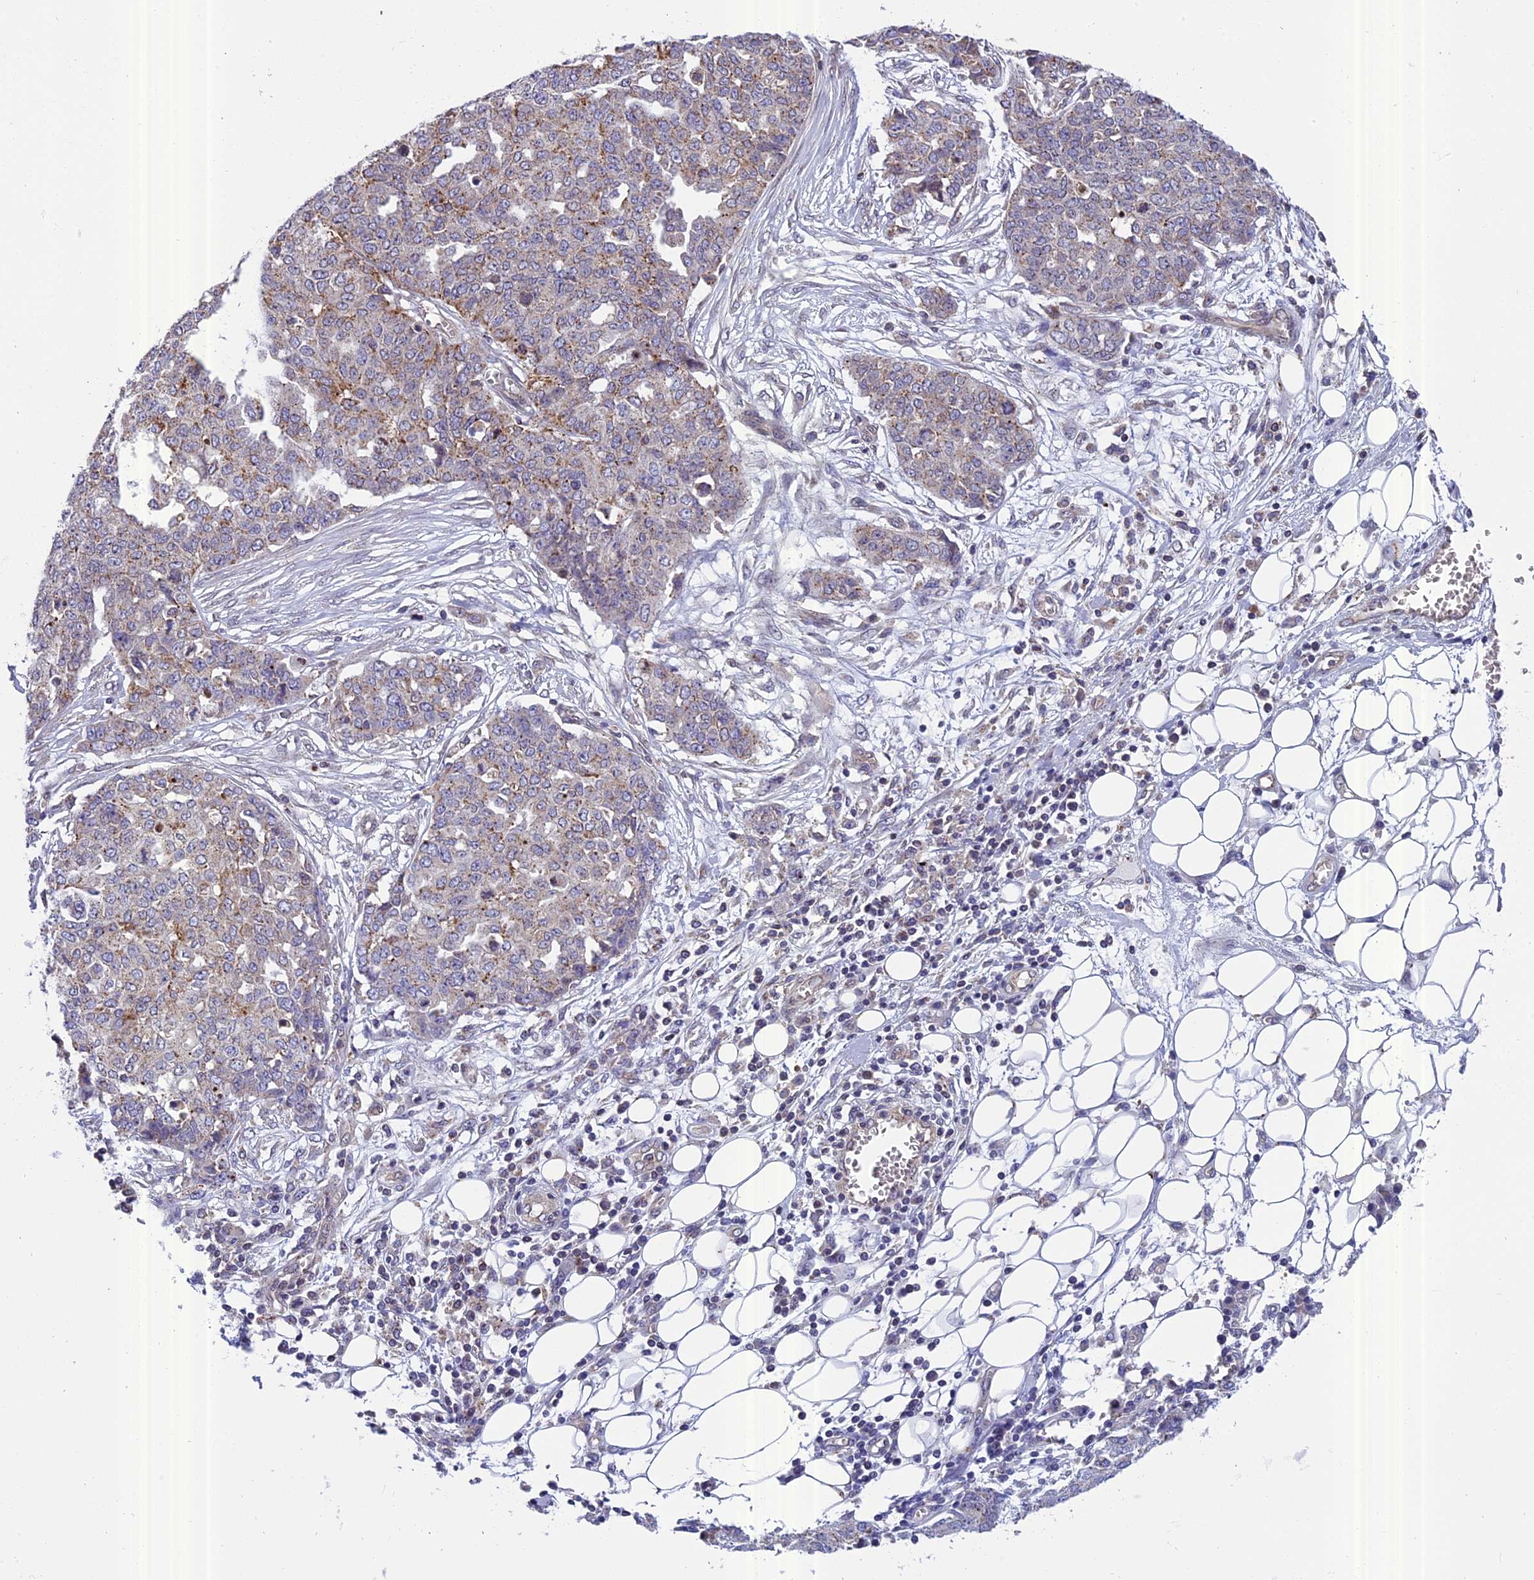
{"staining": {"intensity": "moderate", "quantity": "<25%", "location": "cytoplasmic/membranous"}, "tissue": "ovarian cancer", "cell_type": "Tumor cells", "image_type": "cancer", "snomed": [{"axis": "morphology", "description": "Cystadenocarcinoma, serous, NOS"}, {"axis": "topography", "description": "Soft tissue"}, {"axis": "topography", "description": "Ovary"}], "caption": "Ovarian serous cystadenocarcinoma stained with a protein marker shows moderate staining in tumor cells.", "gene": "CHMP2A", "patient": {"sex": "female", "age": 57}}